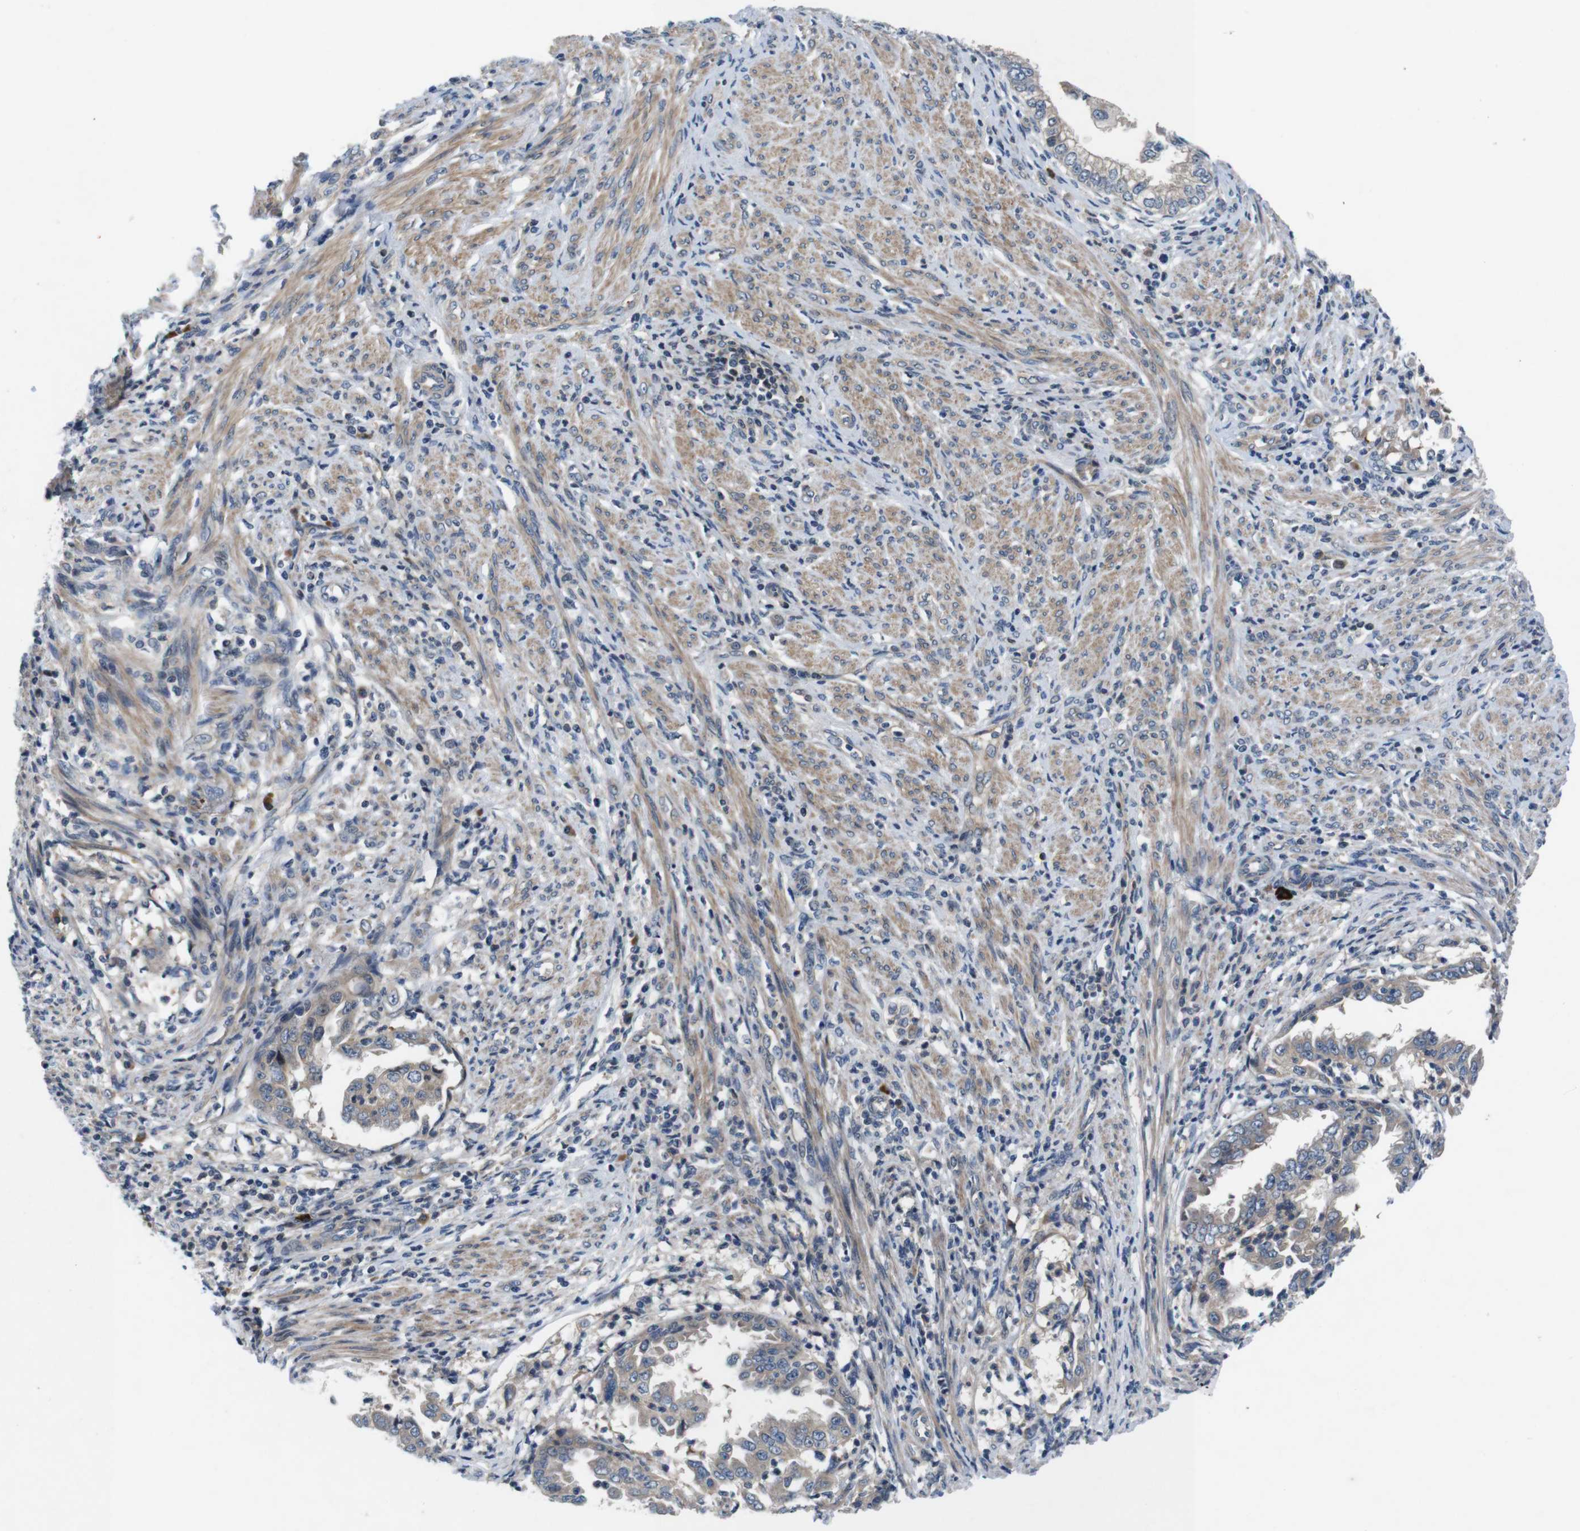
{"staining": {"intensity": "moderate", "quantity": ">75%", "location": "cytoplasmic/membranous"}, "tissue": "endometrial cancer", "cell_type": "Tumor cells", "image_type": "cancer", "snomed": [{"axis": "morphology", "description": "Adenocarcinoma, NOS"}, {"axis": "topography", "description": "Endometrium"}], "caption": "A brown stain highlights moderate cytoplasmic/membranous positivity of a protein in human endometrial cancer (adenocarcinoma) tumor cells.", "gene": "JAK1", "patient": {"sex": "female", "age": 85}}